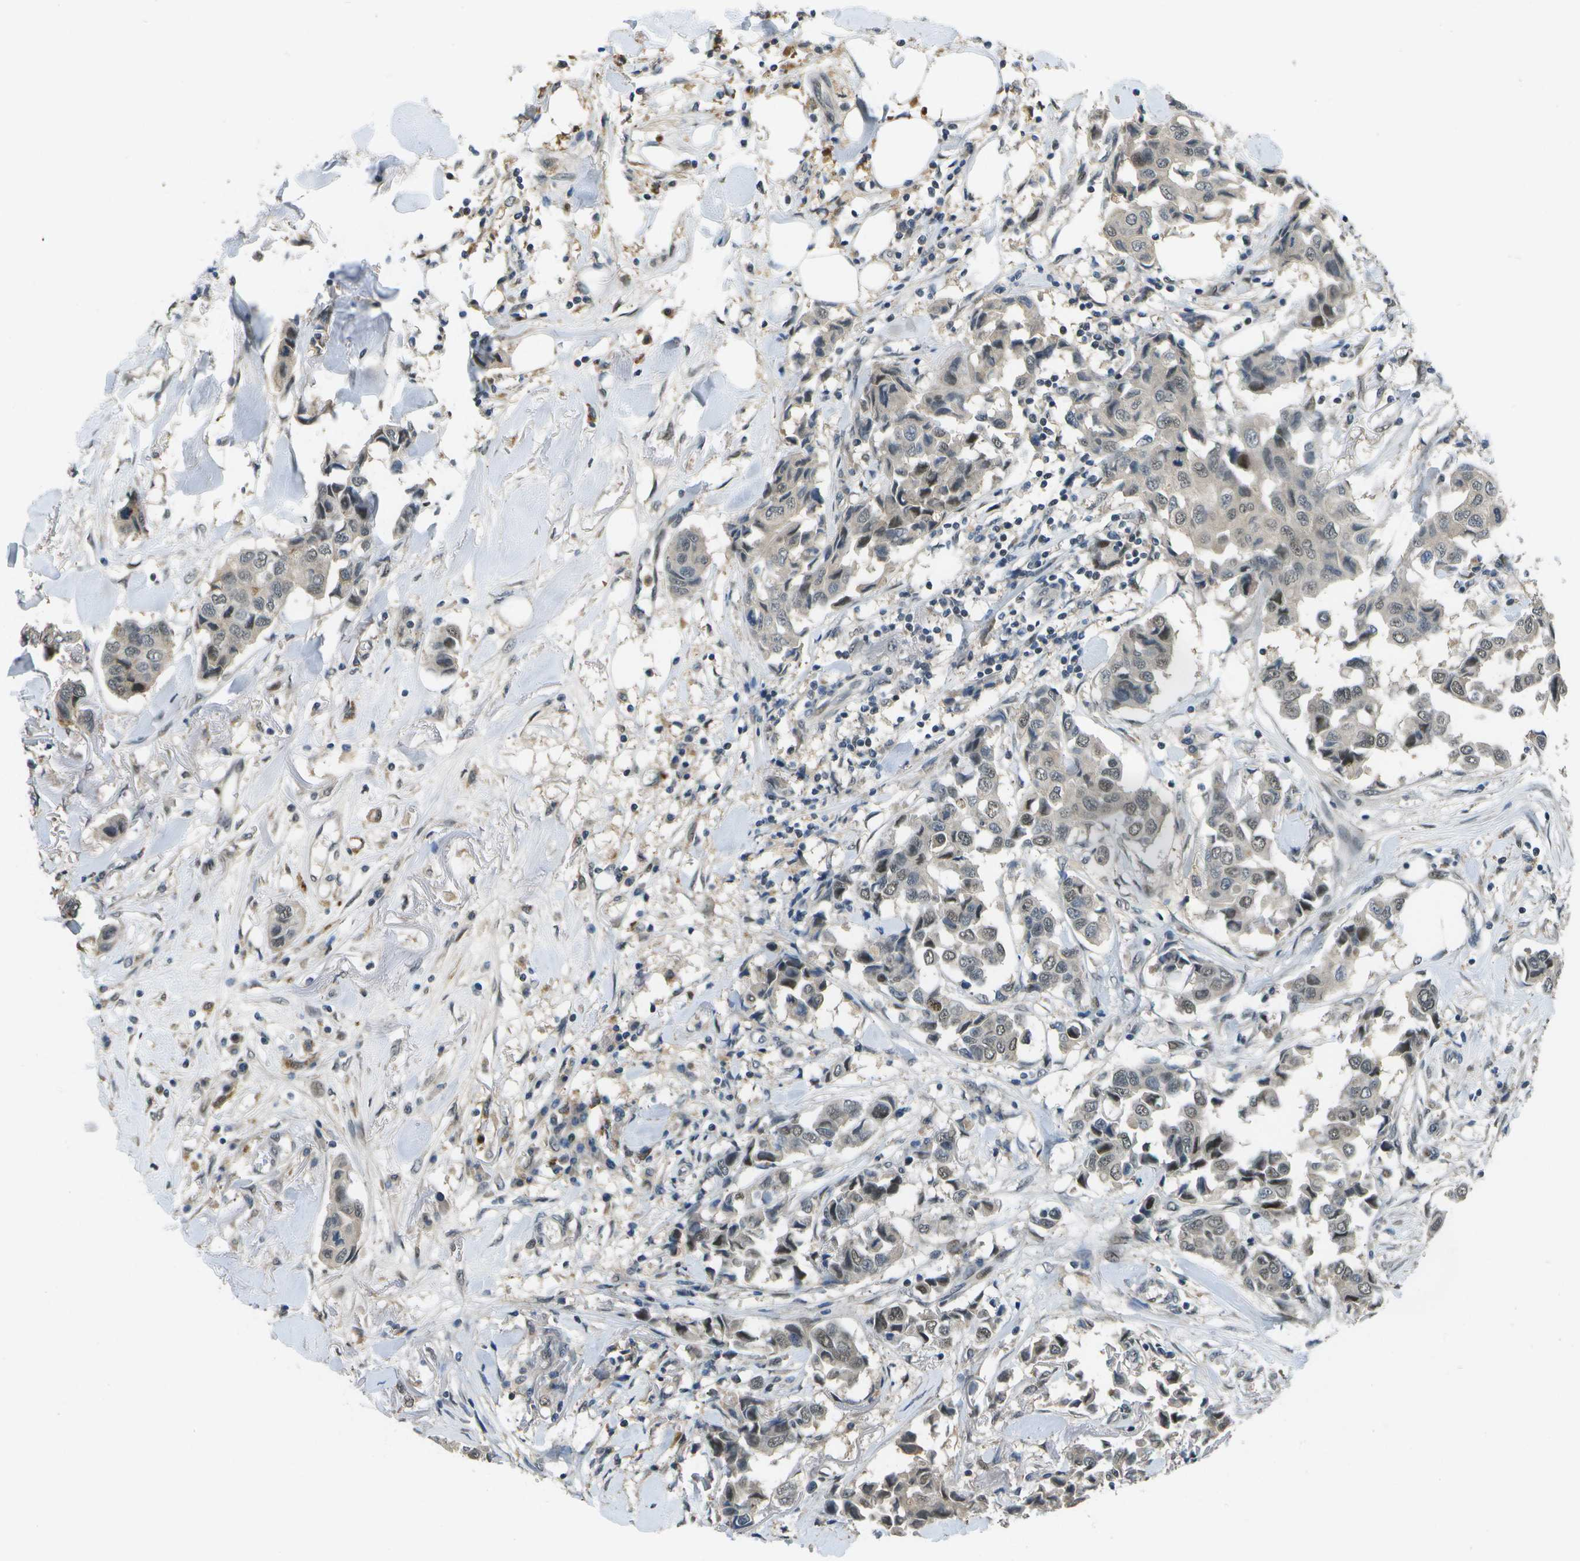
{"staining": {"intensity": "weak", "quantity": "<25%", "location": "nuclear"}, "tissue": "breast cancer", "cell_type": "Tumor cells", "image_type": "cancer", "snomed": [{"axis": "morphology", "description": "Duct carcinoma"}, {"axis": "topography", "description": "Breast"}], "caption": "Immunohistochemistry of human breast invasive ductal carcinoma demonstrates no positivity in tumor cells. (DAB IHC visualized using brightfield microscopy, high magnification).", "gene": "GANC", "patient": {"sex": "female", "age": 80}}